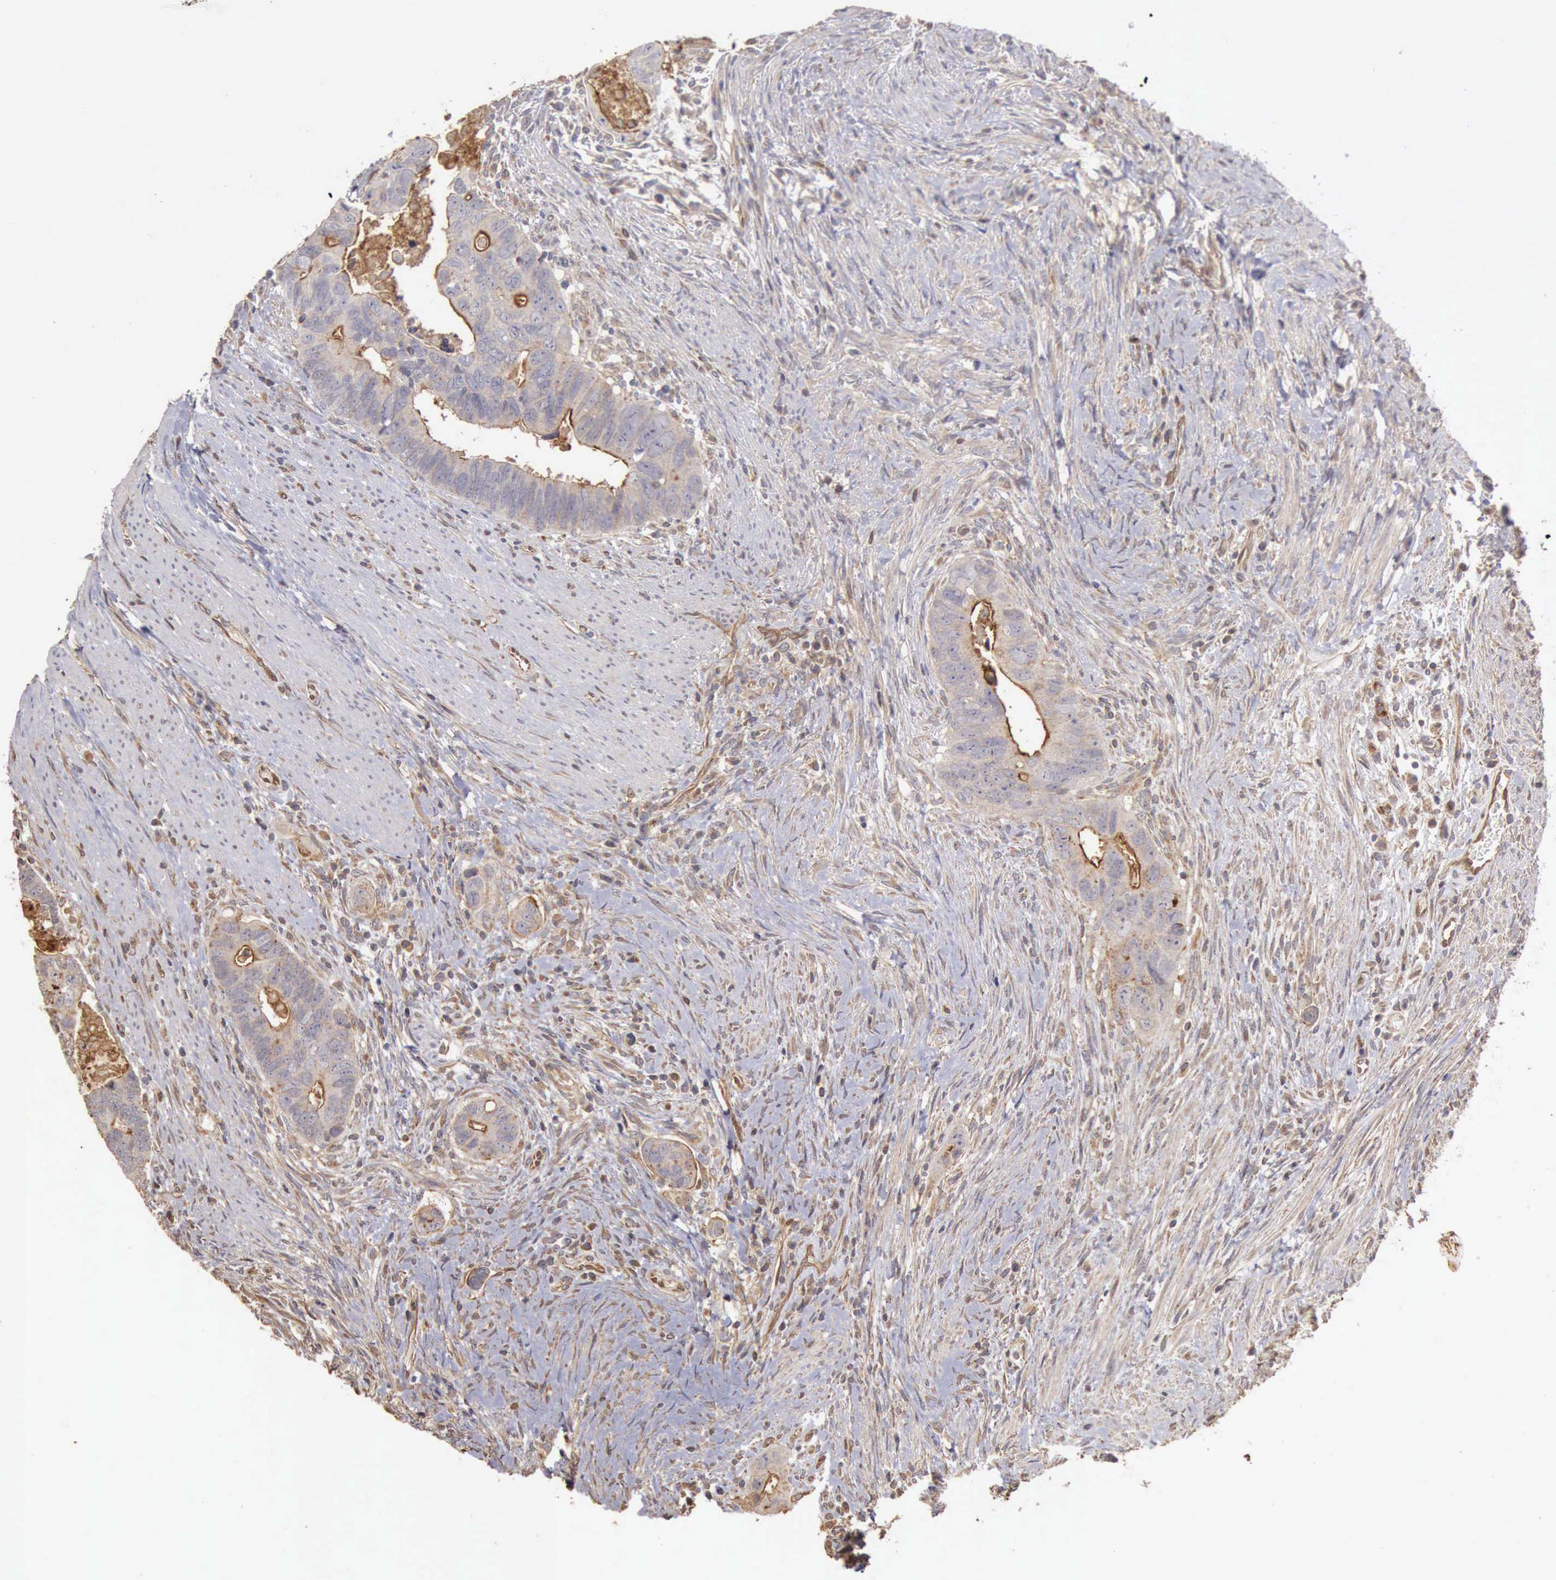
{"staining": {"intensity": "negative", "quantity": "none", "location": "none"}, "tissue": "colorectal cancer", "cell_type": "Tumor cells", "image_type": "cancer", "snomed": [{"axis": "morphology", "description": "Adenocarcinoma, NOS"}, {"axis": "topography", "description": "Rectum"}], "caption": "DAB immunohistochemical staining of human adenocarcinoma (colorectal) displays no significant staining in tumor cells.", "gene": "BMX", "patient": {"sex": "male", "age": 53}}